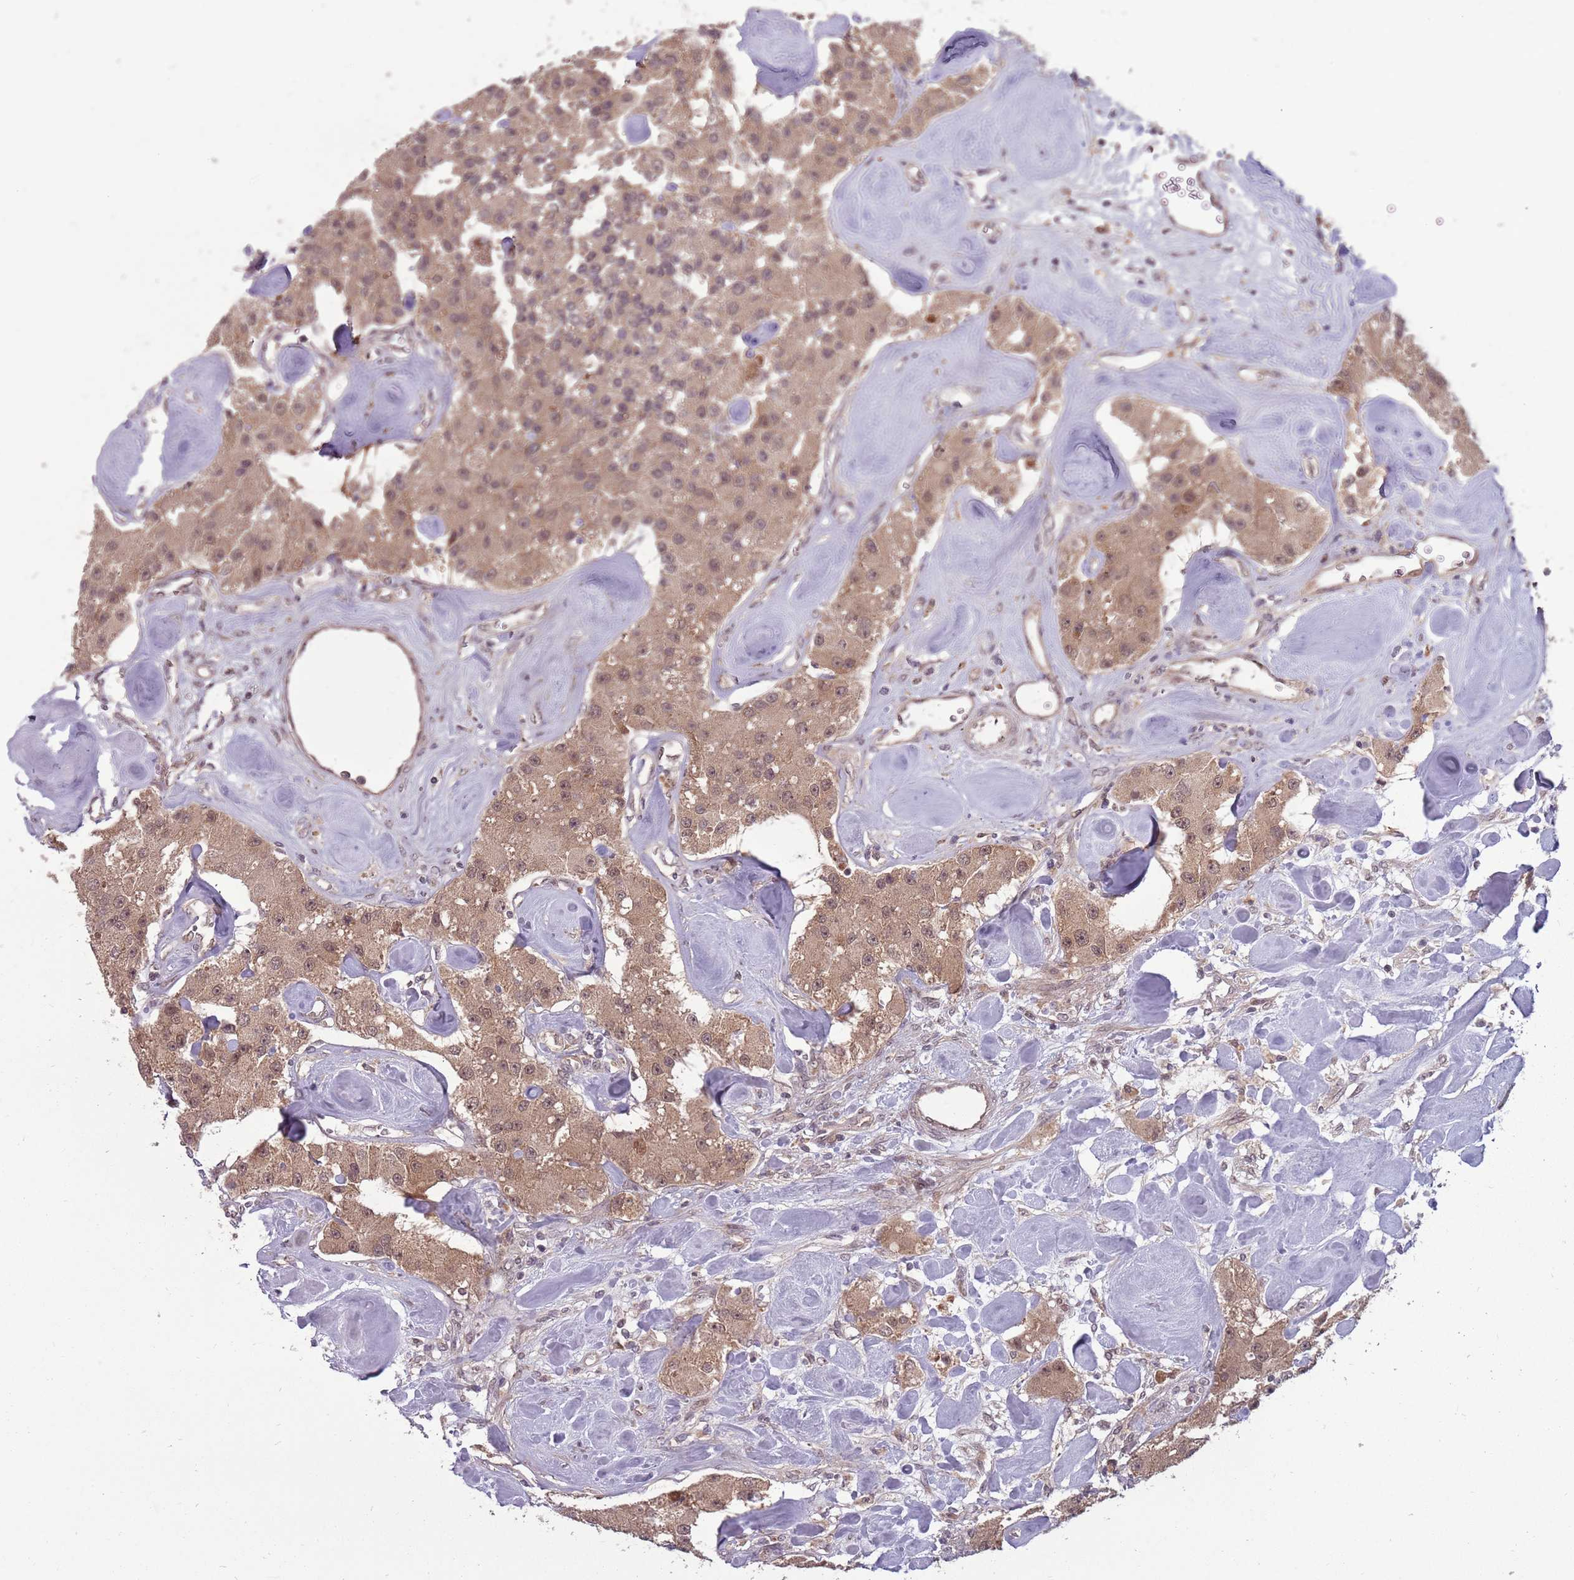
{"staining": {"intensity": "moderate", "quantity": ">75%", "location": "cytoplasmic/membranous"}, "tissue": "carcinoid", "cell_type": "Tumor cells", "image_type": "cancer", "snomed": [{"axis": "morphology", "description": "Carcinoid, malignant, NOS"}, {"axis": "topography", "description": "Pancreas"}], "caption": "Protein expression analysis of human carcinoid reveals moderate cytoplasmic/membranous expression in about >75% of tumor cells.", "gene": "ADAMTS3", "patient": {"sex": "male", "age": 41}}